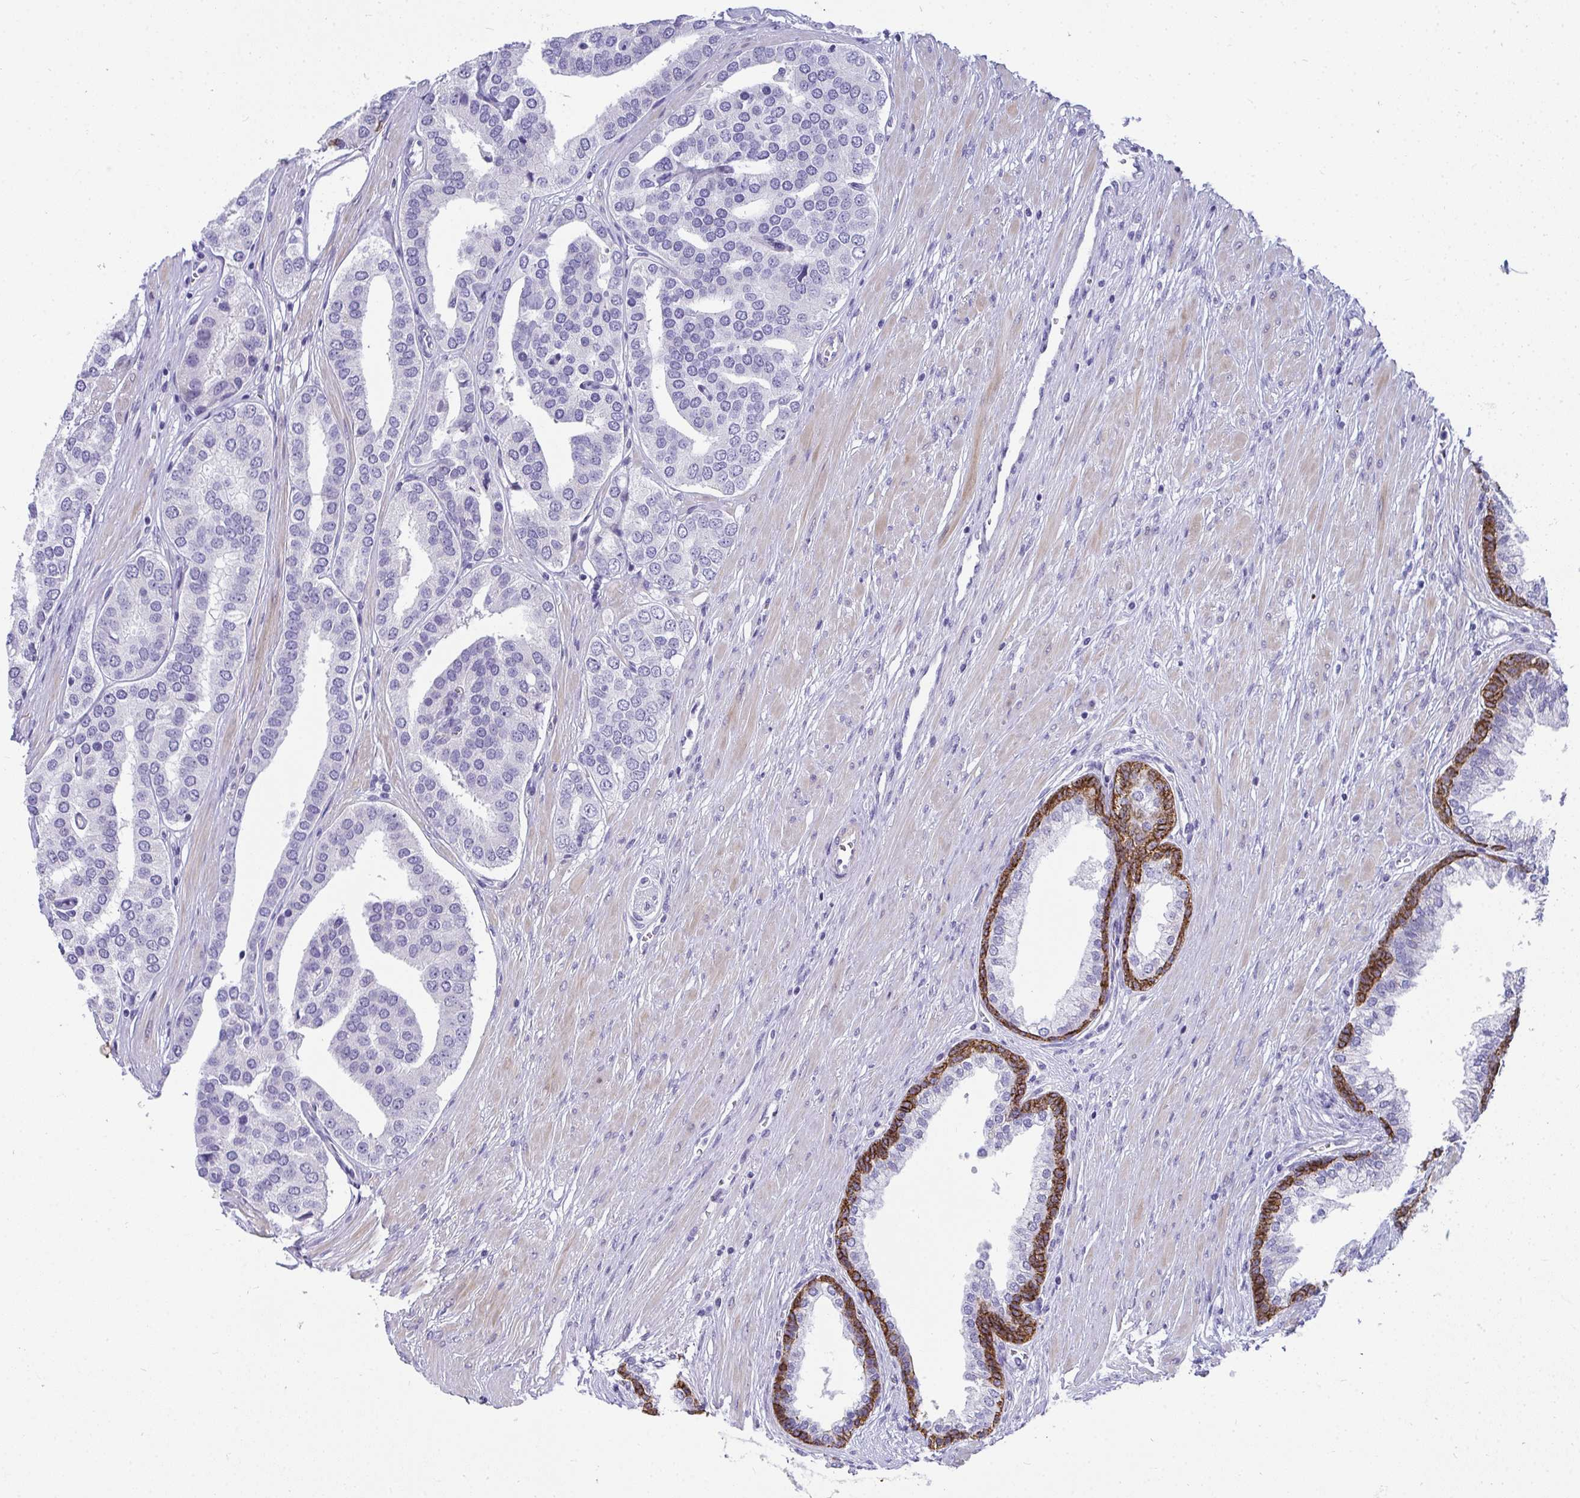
{"staining": {"intensity": "negative", "quantity": "none", "location": "none"}, "tissue": "prostate cancer", "cell_type": "Tumor cells", "image_type": "cancer", "snomed": [{"axis": "morphology", "description": "Adenocarcinoma, High grade"}, {"axis": "topography", "description": "Prostate"}], "caption": "DAB immunohistochemical staining of prostate high-grade adenocarcinoma shows no significant staining in tumor cells. (DAB IHC with hematoxylin counter stain).", "gene": "AK5", "patient": {"sex": "male", "age": 58}}